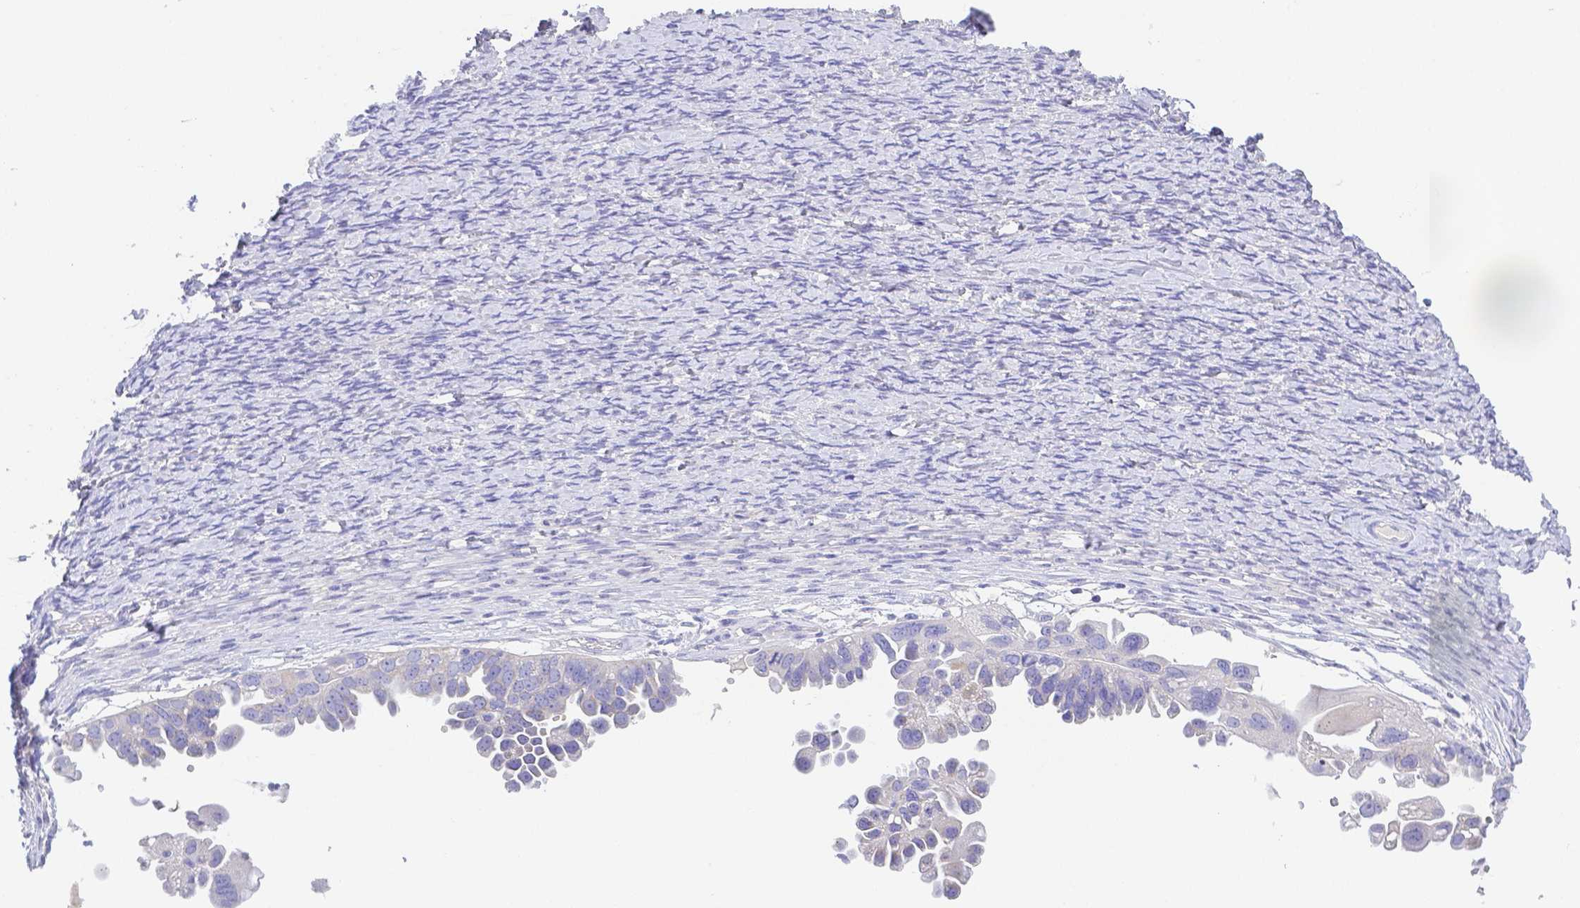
{"staining": {"intensity": "negative", "quantity": "none", "location": "none"}, "tissue": "ovarian cancer", "cell_type": "Tumor cells", "image_type": "cancer", "snomed": [{"axis": "morphology", "description": "Cystadenocarcinoma, serous, NOS"}, {"axis": "topography", "description": "Ovary"}], "caption": "The image exhibits no staining of tumor cells in ovarian cancer (serous cystadenocarcinoma).", "gene": "ZG16B", "patient": {"sex": "female", "age": 53}}